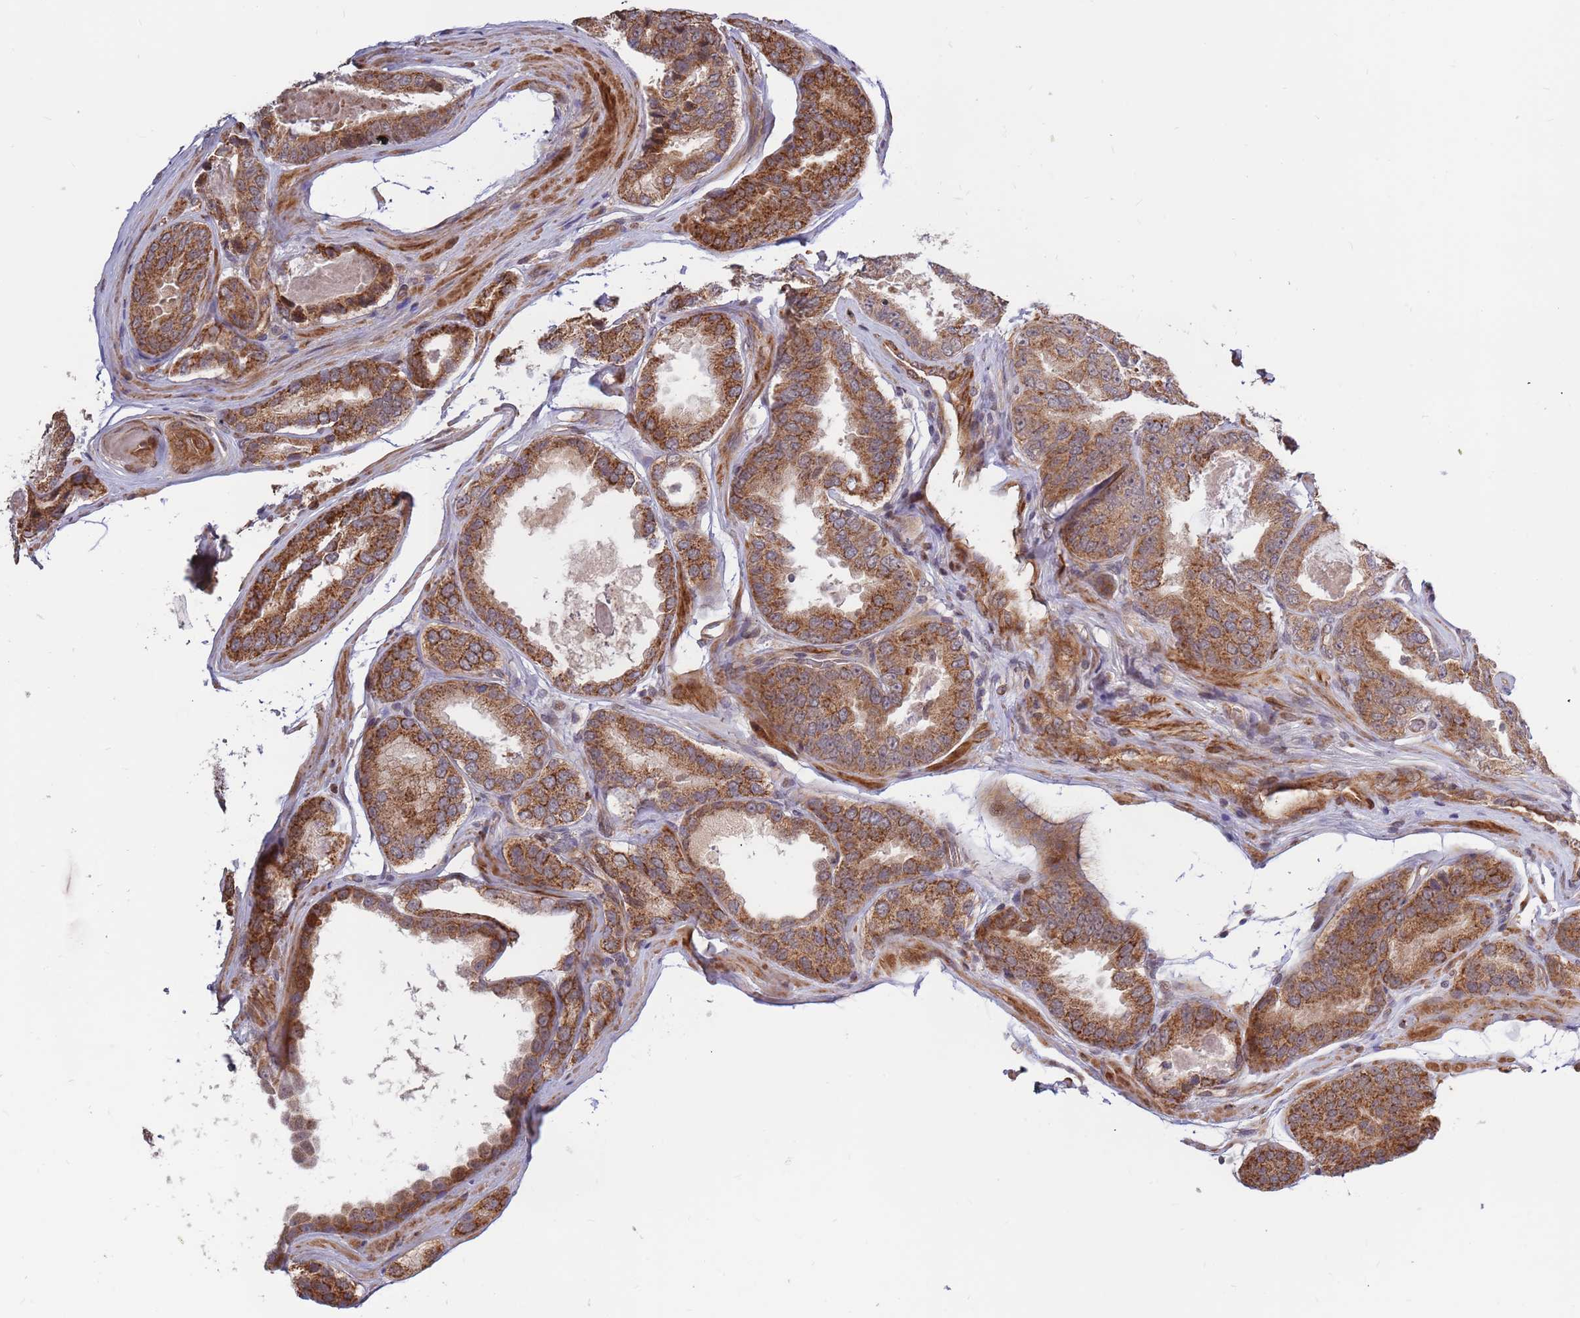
{"staining": {"intensity": "moderate", "quantity": ">75%", "location": "cytoplasmic/membranous"}, "tissue": "prostate cancer", "cell_type": "Tumor cells", "image_type": "cancer", "snomed": [{"axis": "morphology", "description": "Adenocarcinoma, High grade"}, {"axis": "topography", "description": "Prostate"}], "caption": "Immunohistochemical staining of human high-grade adenocarcinoma (prostate) shows medium levels of moderate cytoplasmic/membranous positivity in approximately >75% of tumor cells.", "gene": "HAUS3", "patient": {"sex": "male", "age": 72}}